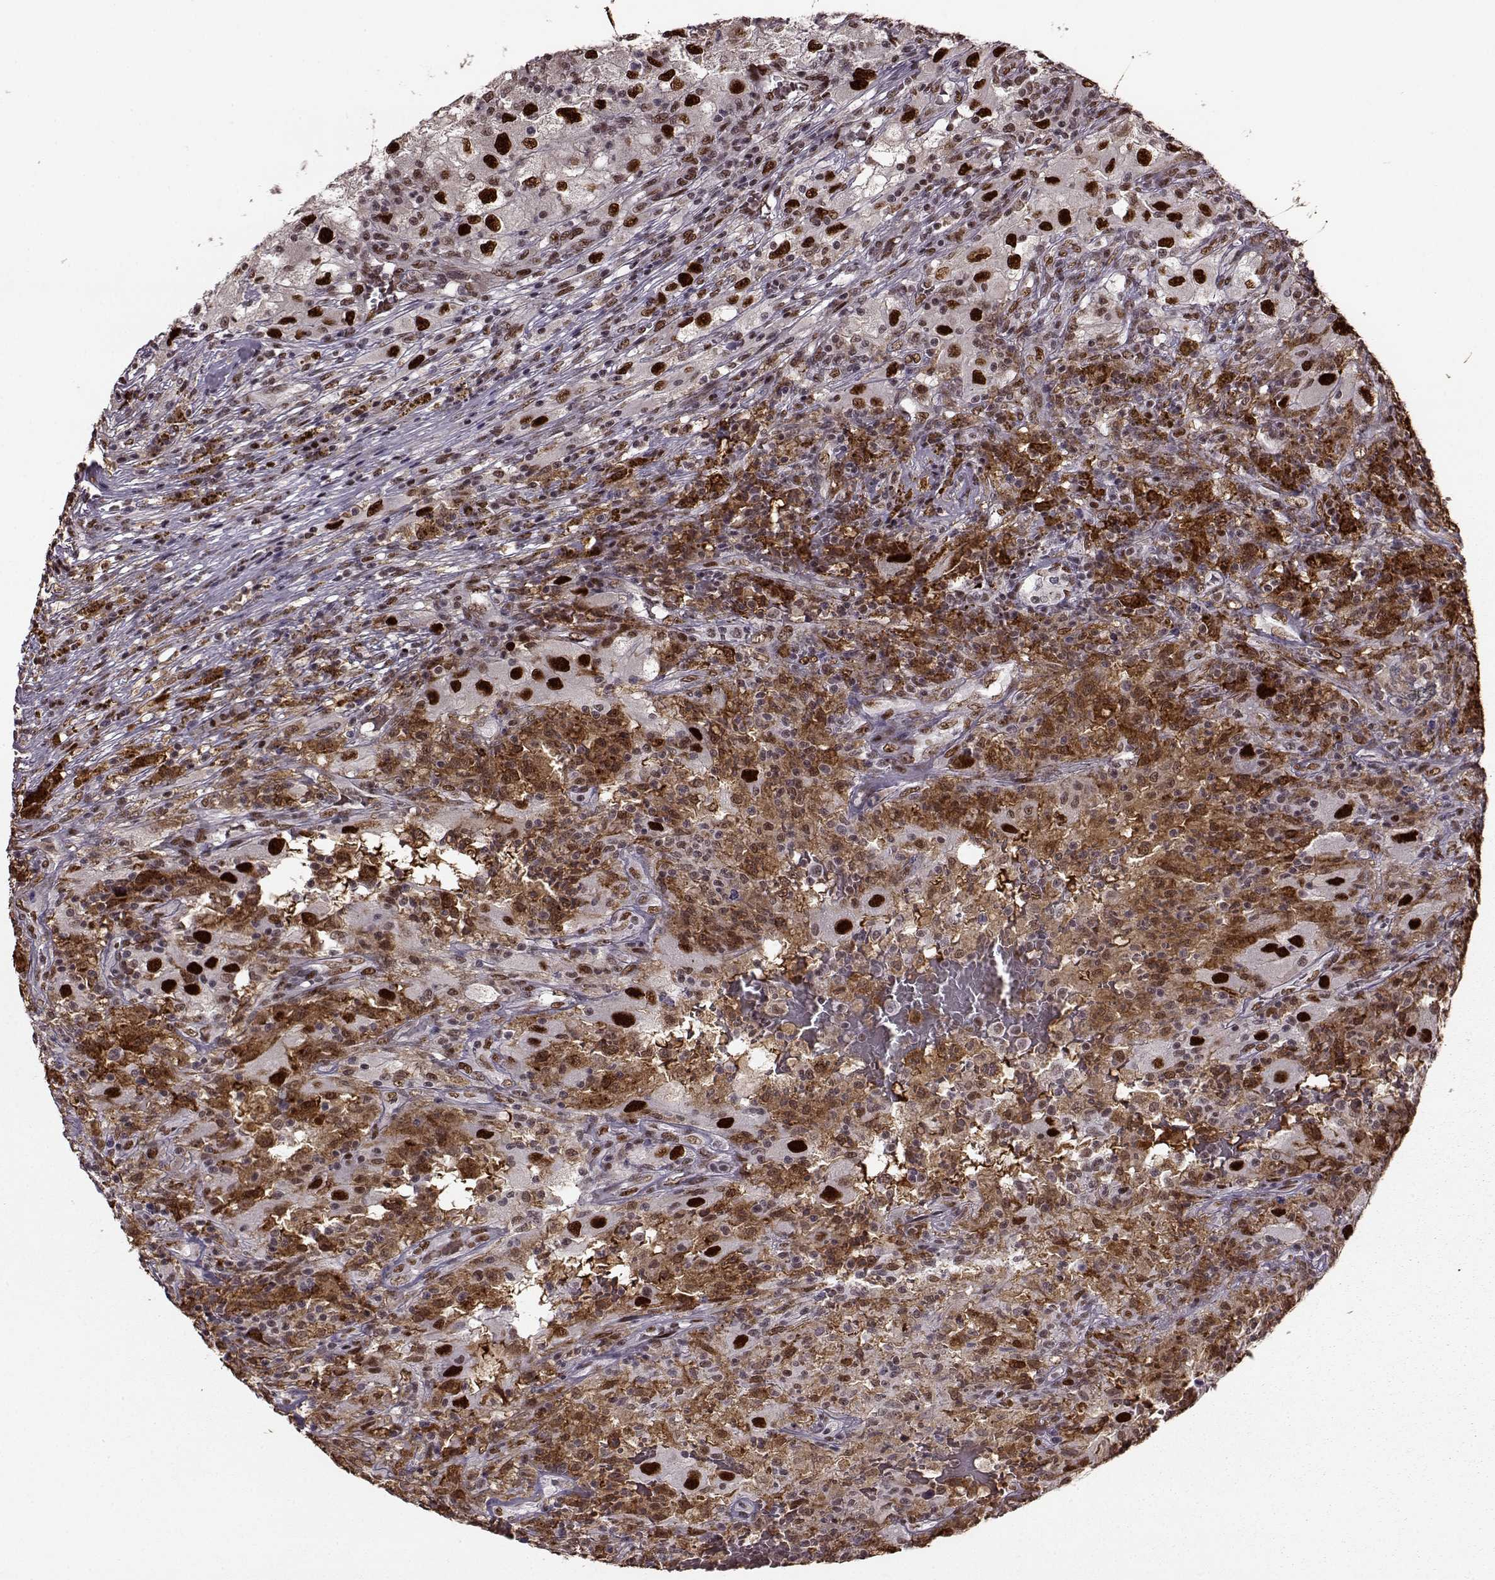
{"staining": {"intensity": "moderate", "quantity": ">75%", "location": "cytoplasmic/membranous,nuclear"}, "tissue": "renal cancer", "cell_type": "Tumor cells", "image_type": "cancer", "snomed": [{"axis": "morphology", "description": "Adenocarcinoma, NOS"}, {"axis": "topography", "description": "Kidney"}], "caption": "Protein expression analysis of human renal cancer reveals moderate cytoplasmic/membranous and nuclear positivity in approximately >75% of tumor cells. Using DAB (brown) and hematoxylin (blue) stains, captured at high magnification using brightfield microscopy.", "gene": "FTO", "patient": {"sex": "female", "age": 67}}